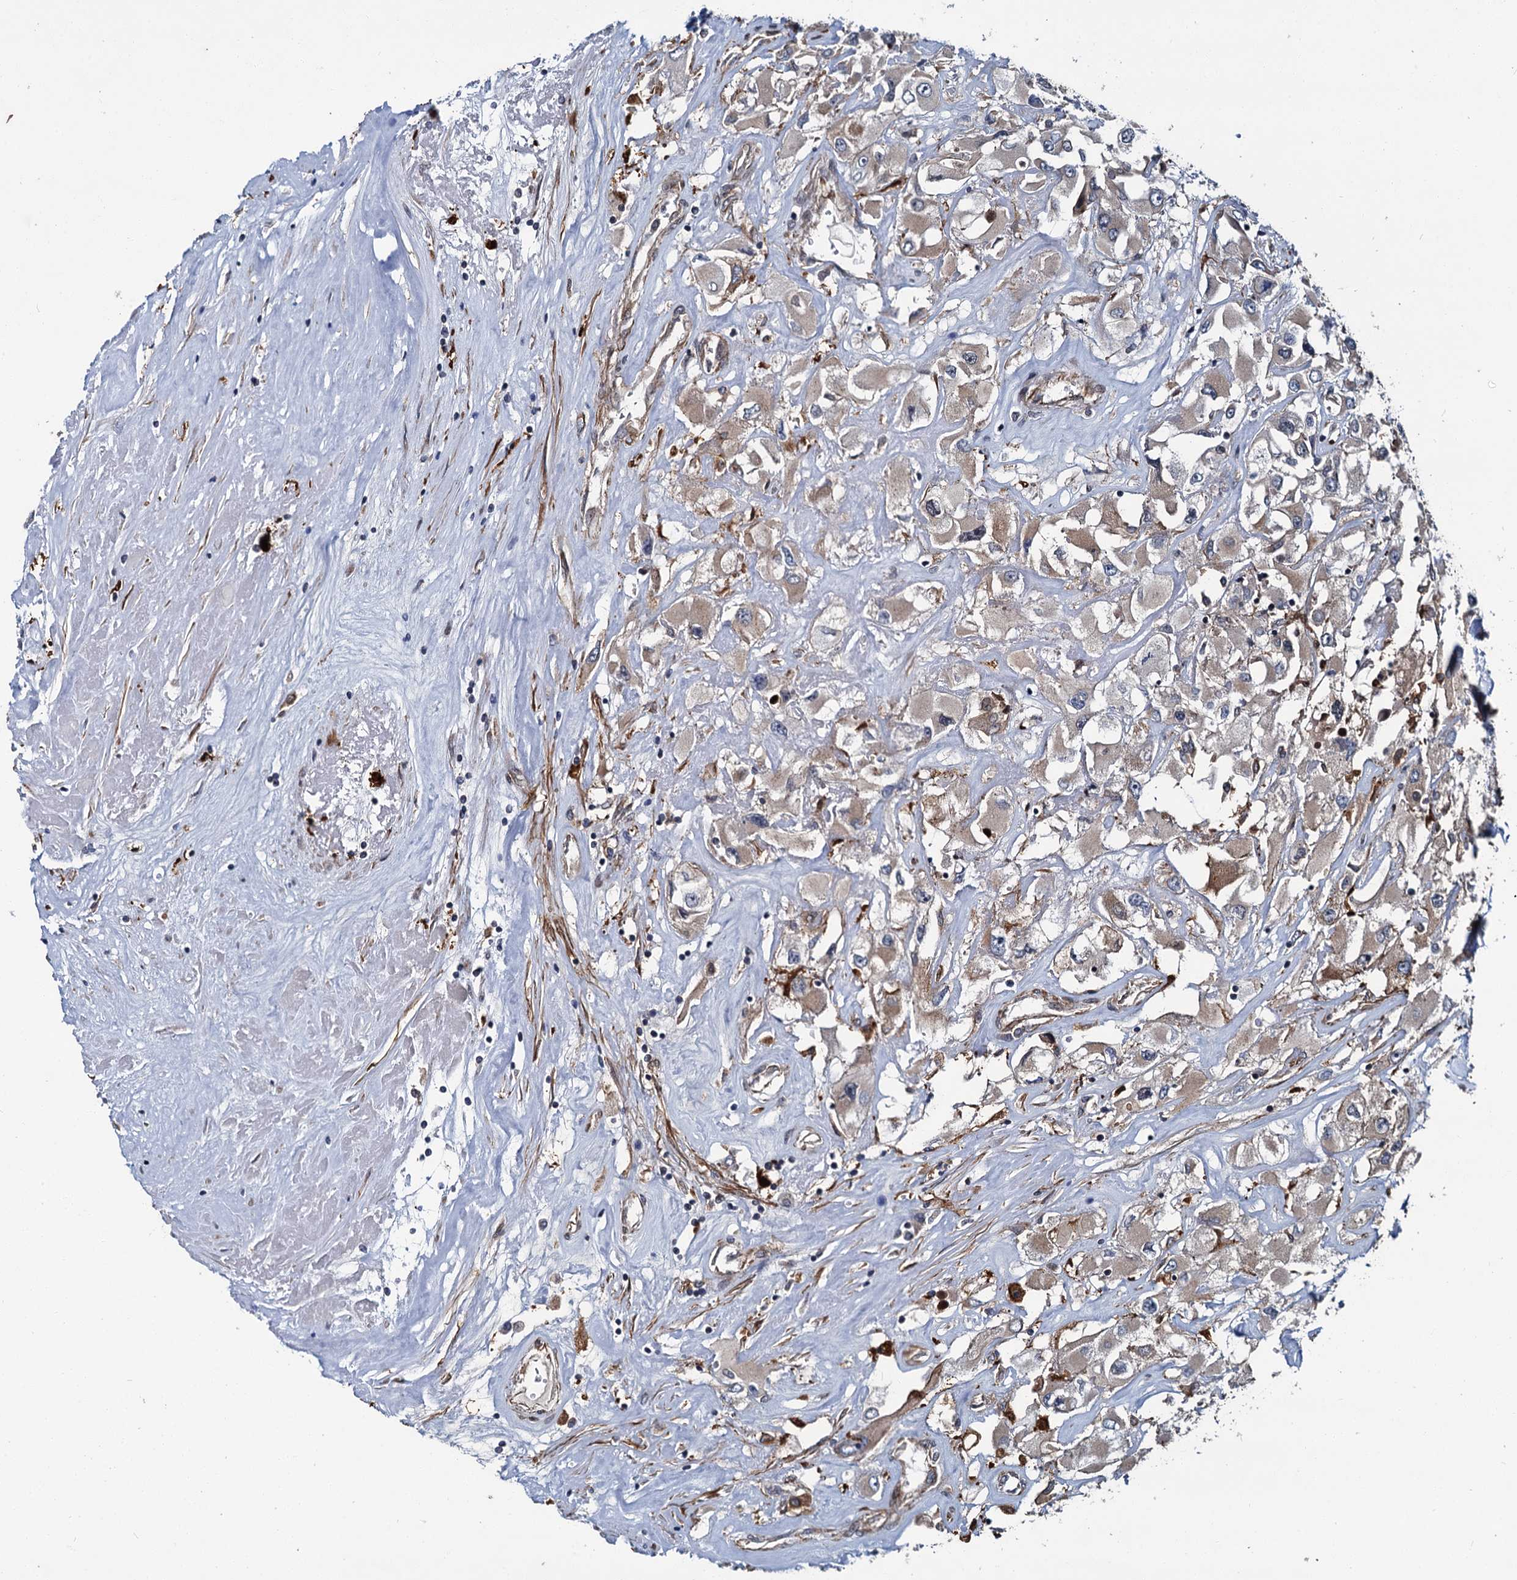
{"staining": {"intensity": "weak", "quantity": ">75%", "location": "cytoplasmic/membranous"}, "tissue": "renal cancer", "cell_type": "Tumor cells", "image_type": "cancer", "snomed": [{"axis": "morphology", "description": "Adenocarcinoma, NOS"}, {"axis": "topography", "description": "Kidney"}], "caption": "Immunohistochemical staining of human renal adenocarcinoma shows weak cytoplasmic/membranous protein expression in approximately >75% of tumor cells.", "gene": "ZFYVE19", "patient": {"sex": "female", "age": 52}}